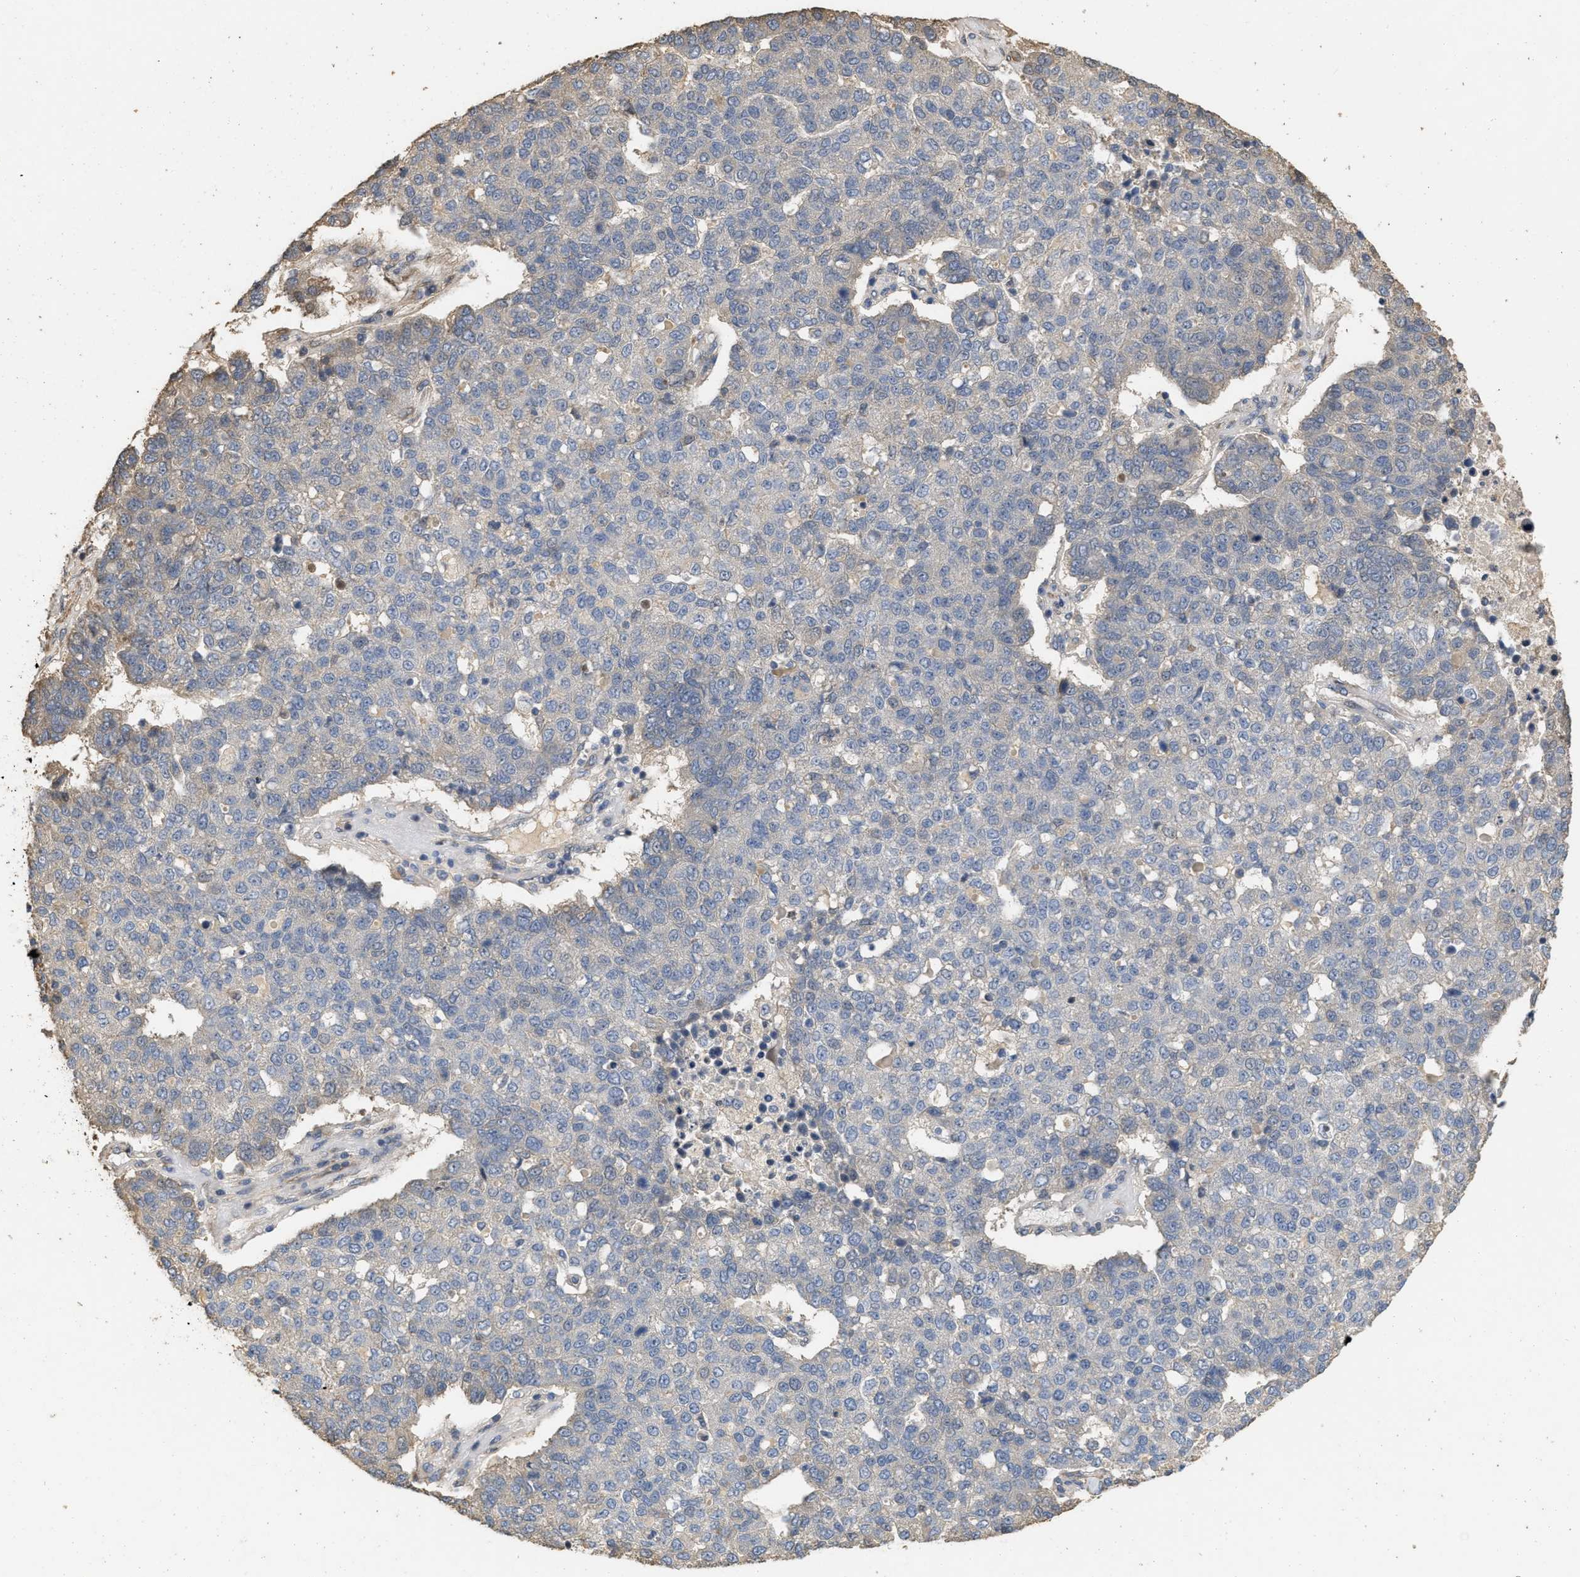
{"staining": {"intensity": "negative", "quantity": "none", "location": "none"}, "tissue": "pancreatic cancer", "cell_type": "Tumor cells", "image_type": "cancer", "snomed": [{"axis": "morphology", "description": "Adenocarcinoma, NOS"}, {"axis": "topography", "description": "Pancreas"}], "caption": "There is no significant expression in tumor cells of pancreatic cancer (adenocarcinoma). (Brightfield microscopy of DAB (3,3'-diaminobenzidine) immunohistochemistry at high magnification).", "gene": "NCS1", "patient": {"sex": "female", "age": 61}}